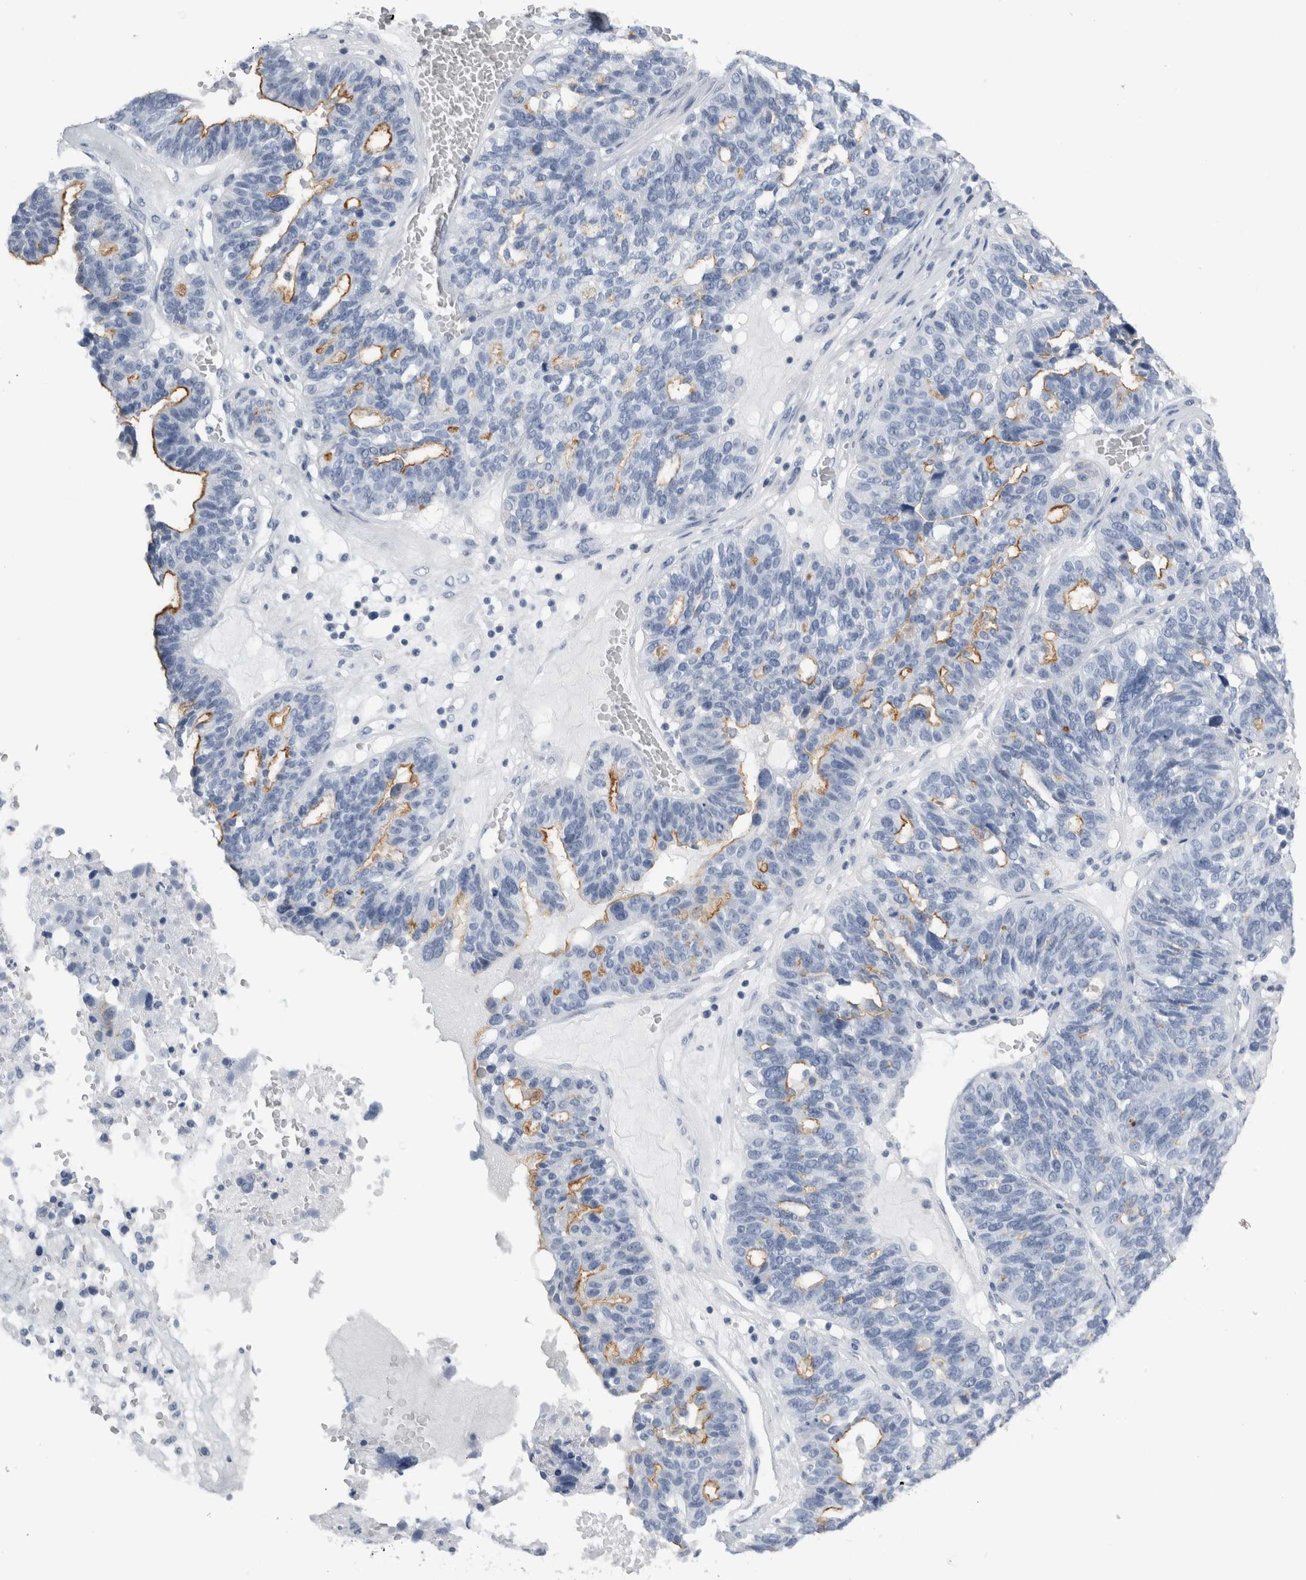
{"staining": {"intensity": "moderate", "quantity": "<25%", "location": "cytoplasmic/membranous"}, "tissue": "ovarian cancer", "cell_type": "Tumor cells", "image_type": "cancer", "snomed": [{"axis": "morphology", "description": "Cystadenocarcinoma, serous, NOS"}, {"axis": "topography", "description": "Ovary"}], "caption": "High-power microscopy captured an immunohistochemistry photomicrograph of serous cystadenocarcinoma (ovarian), revealing moderate cytoplasmic/membranous staining in about <25% of tumor cells.", "gene": "ANKFY1", "patient": {"sex": "female", "age": 59}}